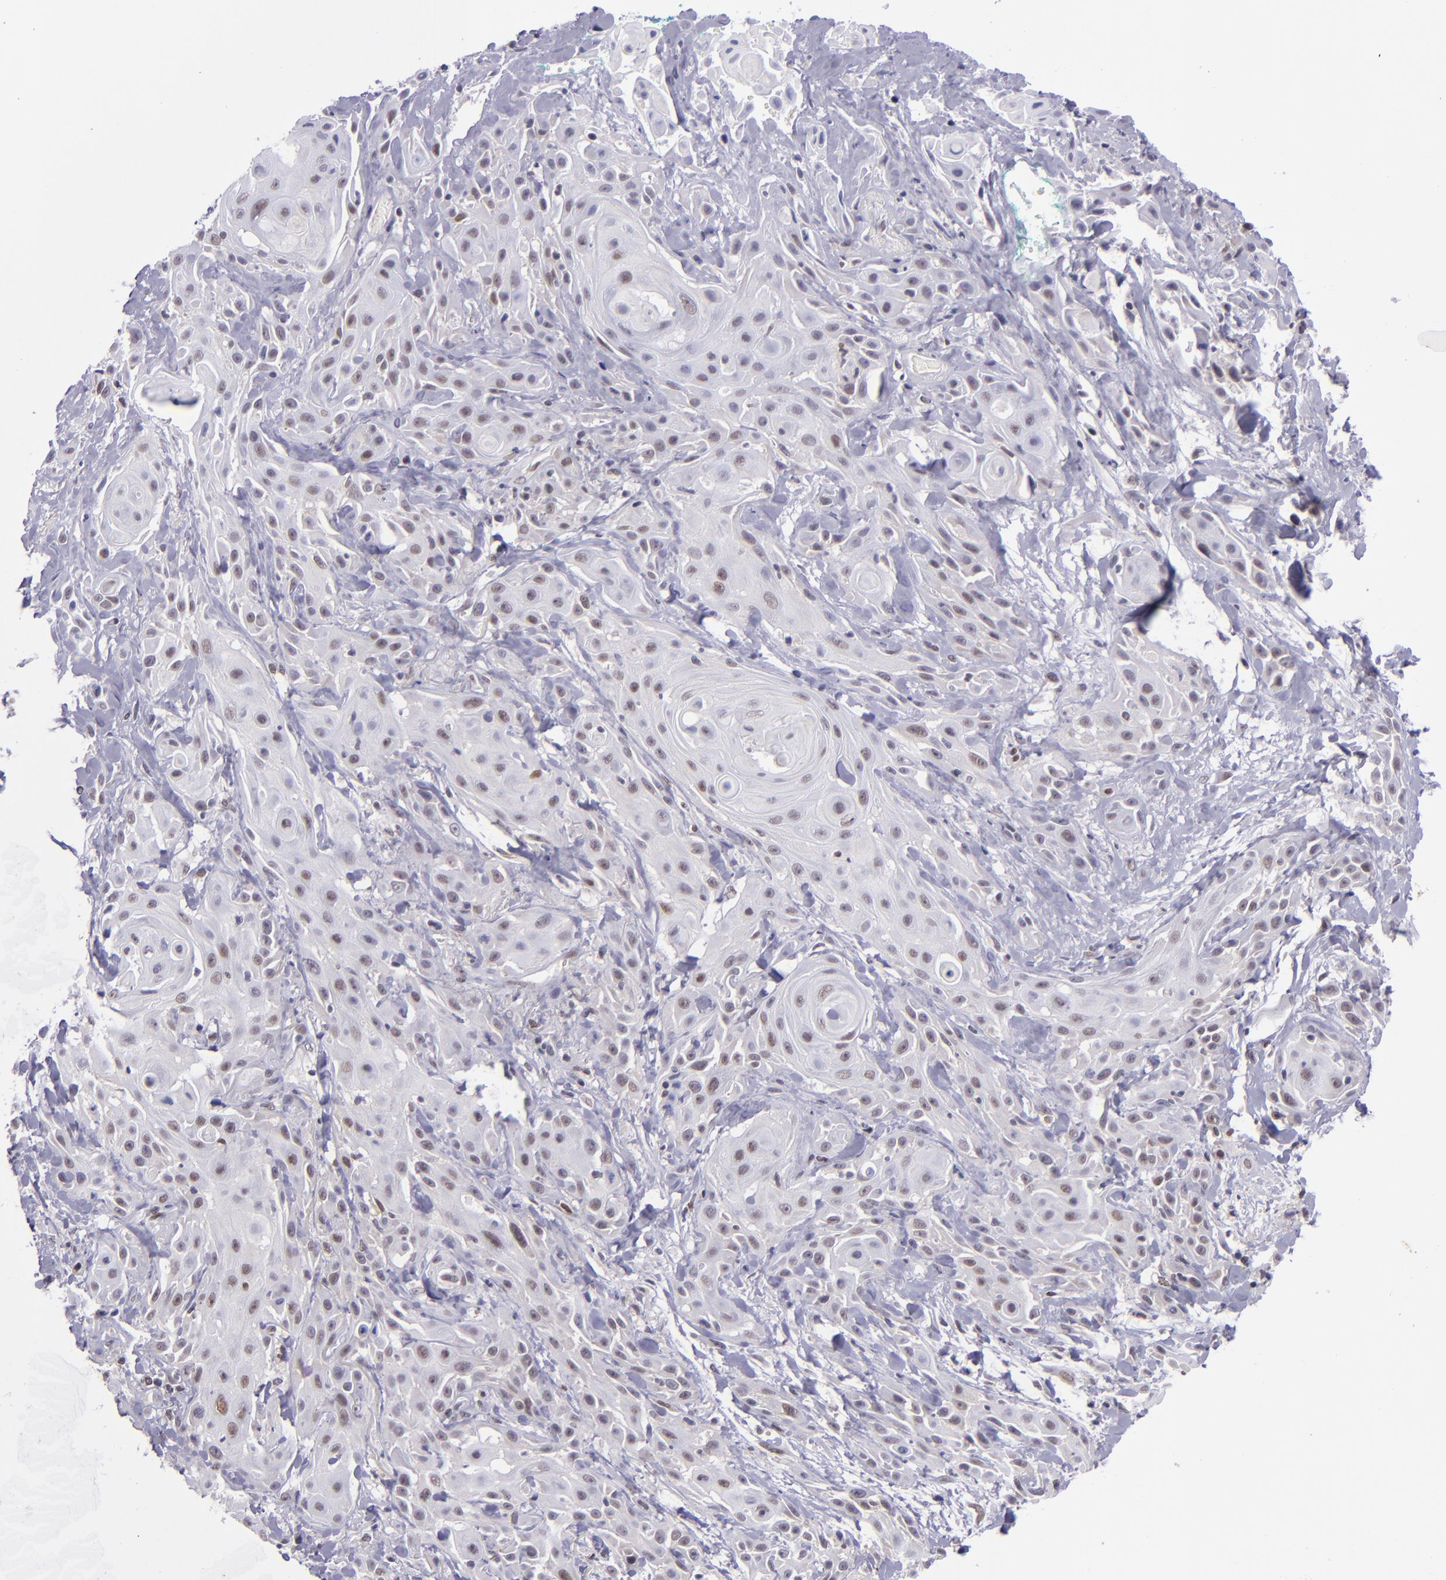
{"staining": {"intensity": "moderate", "quantity": "25%-75%", "location": "nuclear"}, "tissue": "skin cancer", "cell_type": "Tumor cells", "image_type": "cancer", "snomed": [{"axis": "morphology", "description": "Squamous cell carcinoma, NOS"}, {"axis": "topography", "description": "Skin"}, {"axis": "topography", "description": "Anal"}], "caption": "A brown stain highlights moderate nuclear expression of a protein in human skin cancer tumor cells. (DAB IHC with brightfield microscopy, high magnification).", "gene": "BAG1", "patient": {"sex": "male", "age": 64}}